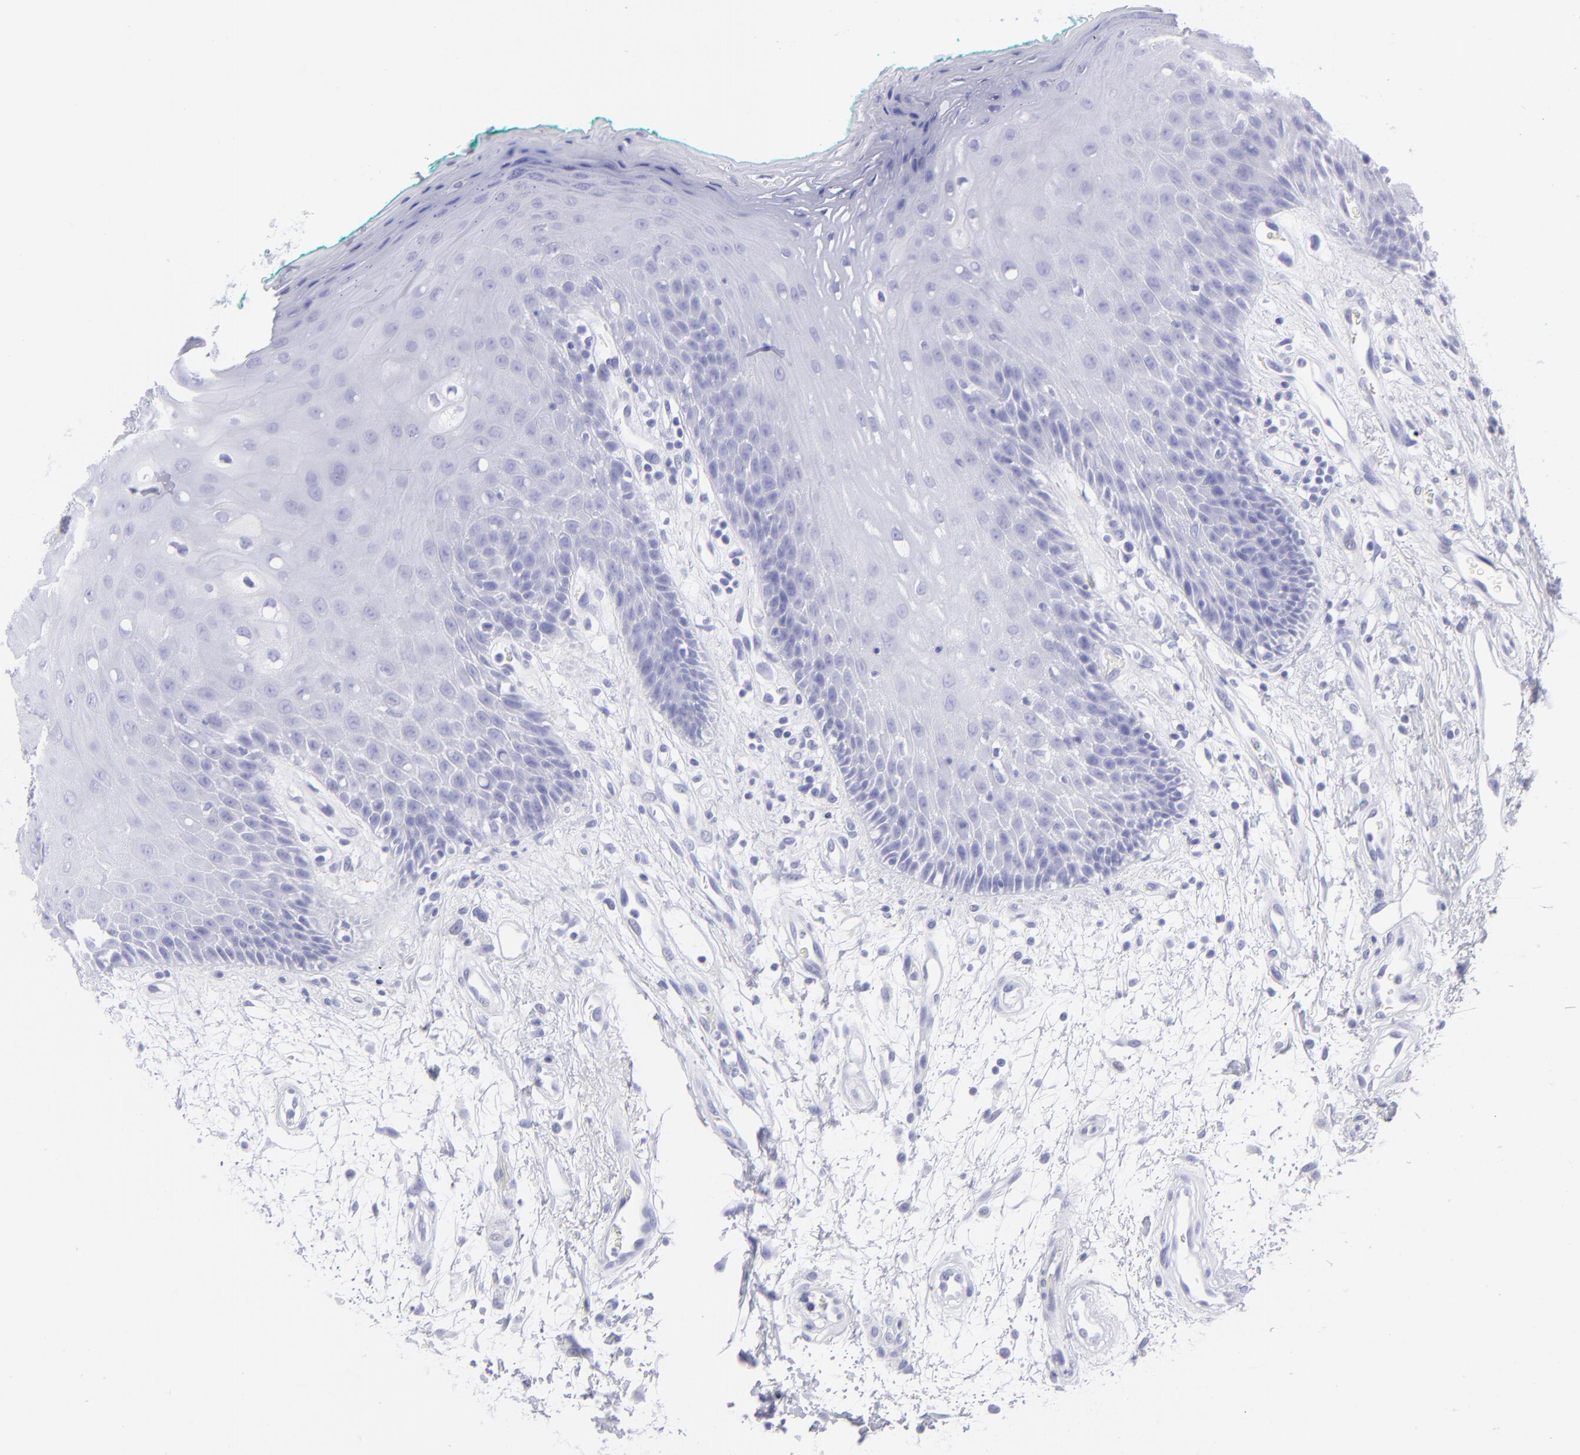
{"staining": {"intensity": "negative", "quantity": "none", "location": "none"}, "tissue": "oral mucosa", "cell_type": "Squamous epithelial cells", "image_type": "normal", "snomed": [{"axis": "morphology", "description": "Normal tissue, NOS"}, {"axis": "morphology", "description": "Squamous cell carcinoma, NOS"}, {"axis": "topography", "description": "Skeletal muscle"}, {"axis": "topography", "description": "Oral tissue"}, {"axis": "topography", "description": "Head-Neck"}], "caption": "This is a image of immunohistochemistry staining of unremarkable oral mucosa, which shows no expression in squamous epithelial cells.", "gene": "SLC1A2", "patient": {"sex": "female", "age": 84}}